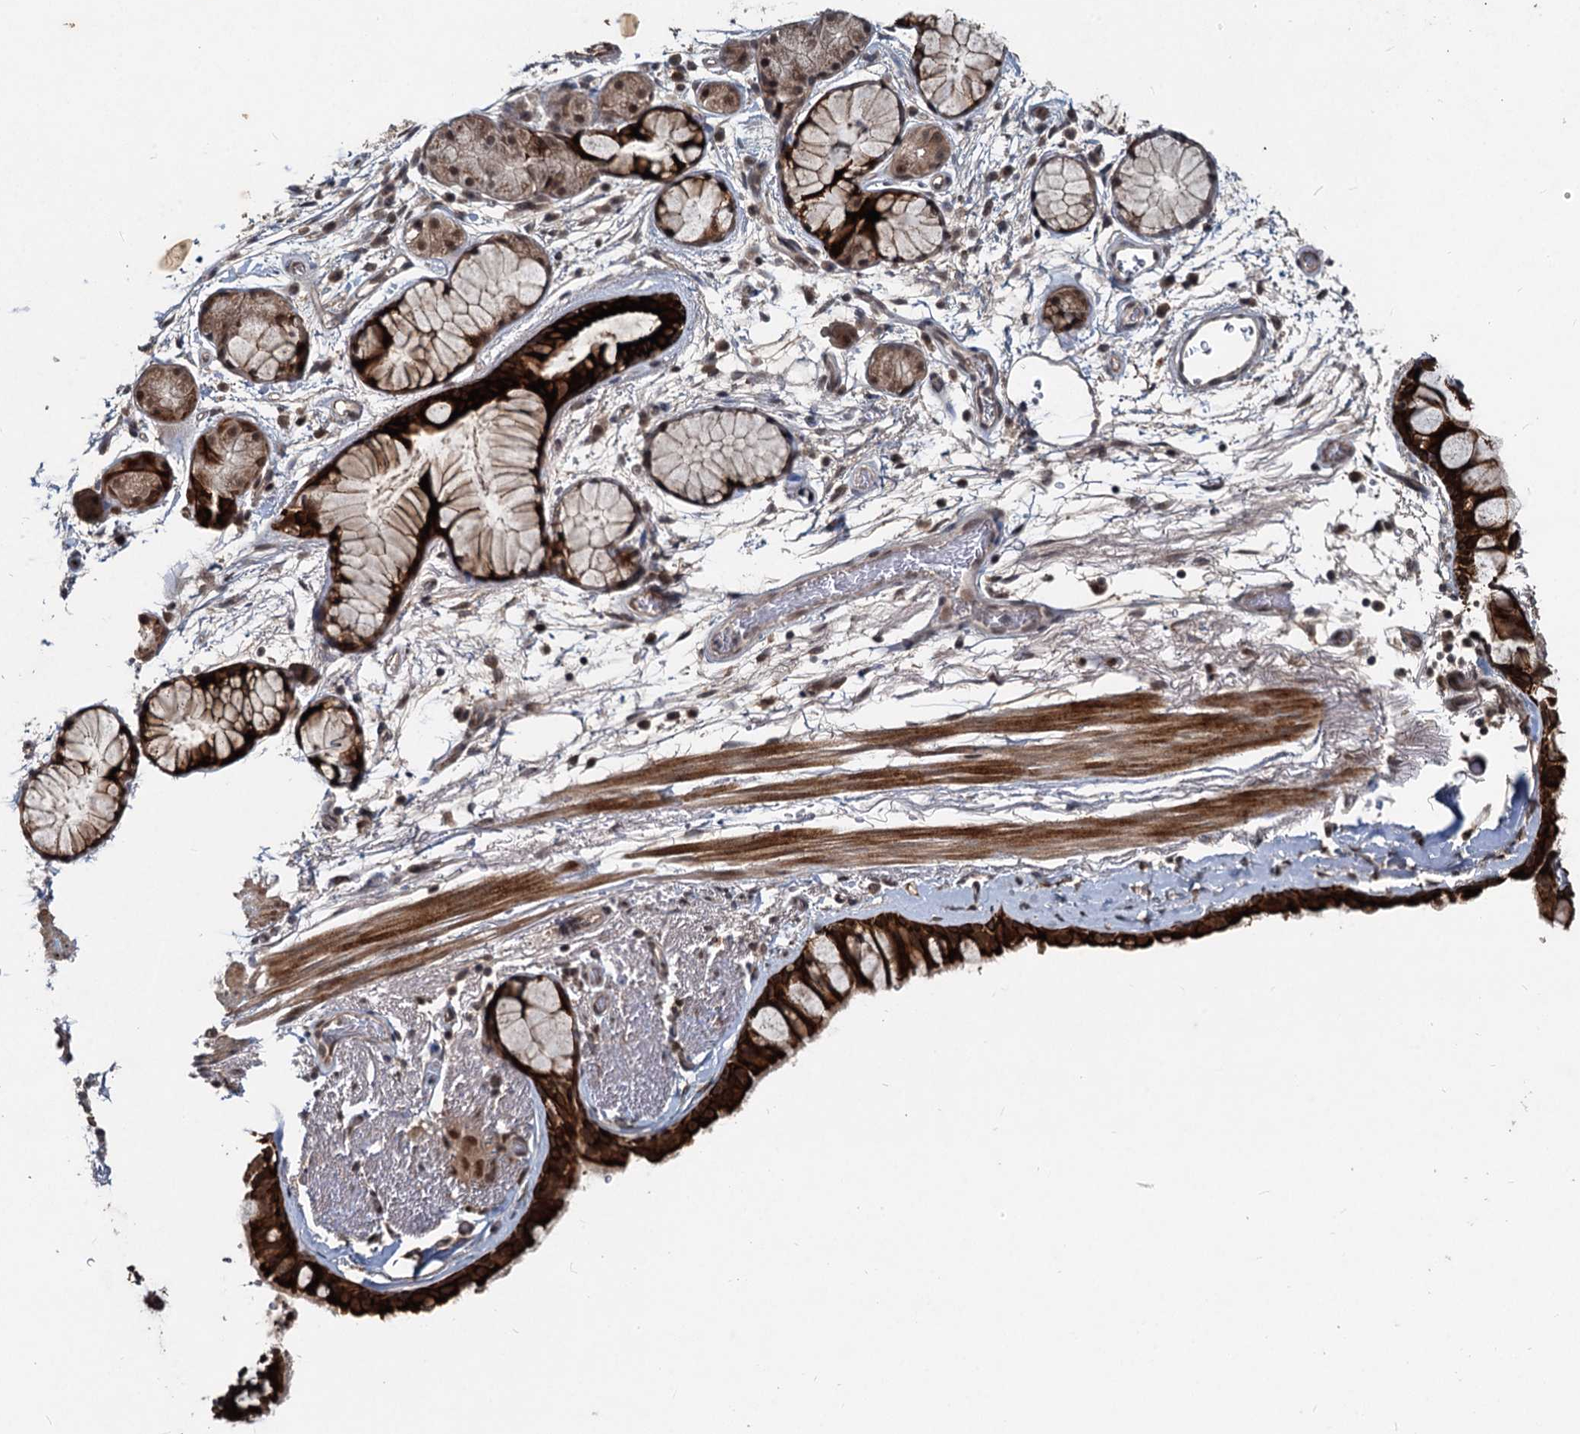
{"staining": {"intensity": "strong", "quantity": ">75%", "location": "cytoplasmic/membranous"}, "tissue": "bronchus", "cell_type": "Respiratory epithelial cells", "image_type": "normal", "snomed": [{"axis": "morphology", "description": "Normal tissue, NOS"}, {"axis": "topography", "description": "Bronchus"}], "caption": "Unremarkable bronchus demonstrates strong cytoplasmic/membranous staining in about >75% of respiratory epithelial cells The protein of interest is shown in brown color, while the nuclei are stained blue..", "gene": "RITA1", "patient": {"sex": "male", "age": 65}}